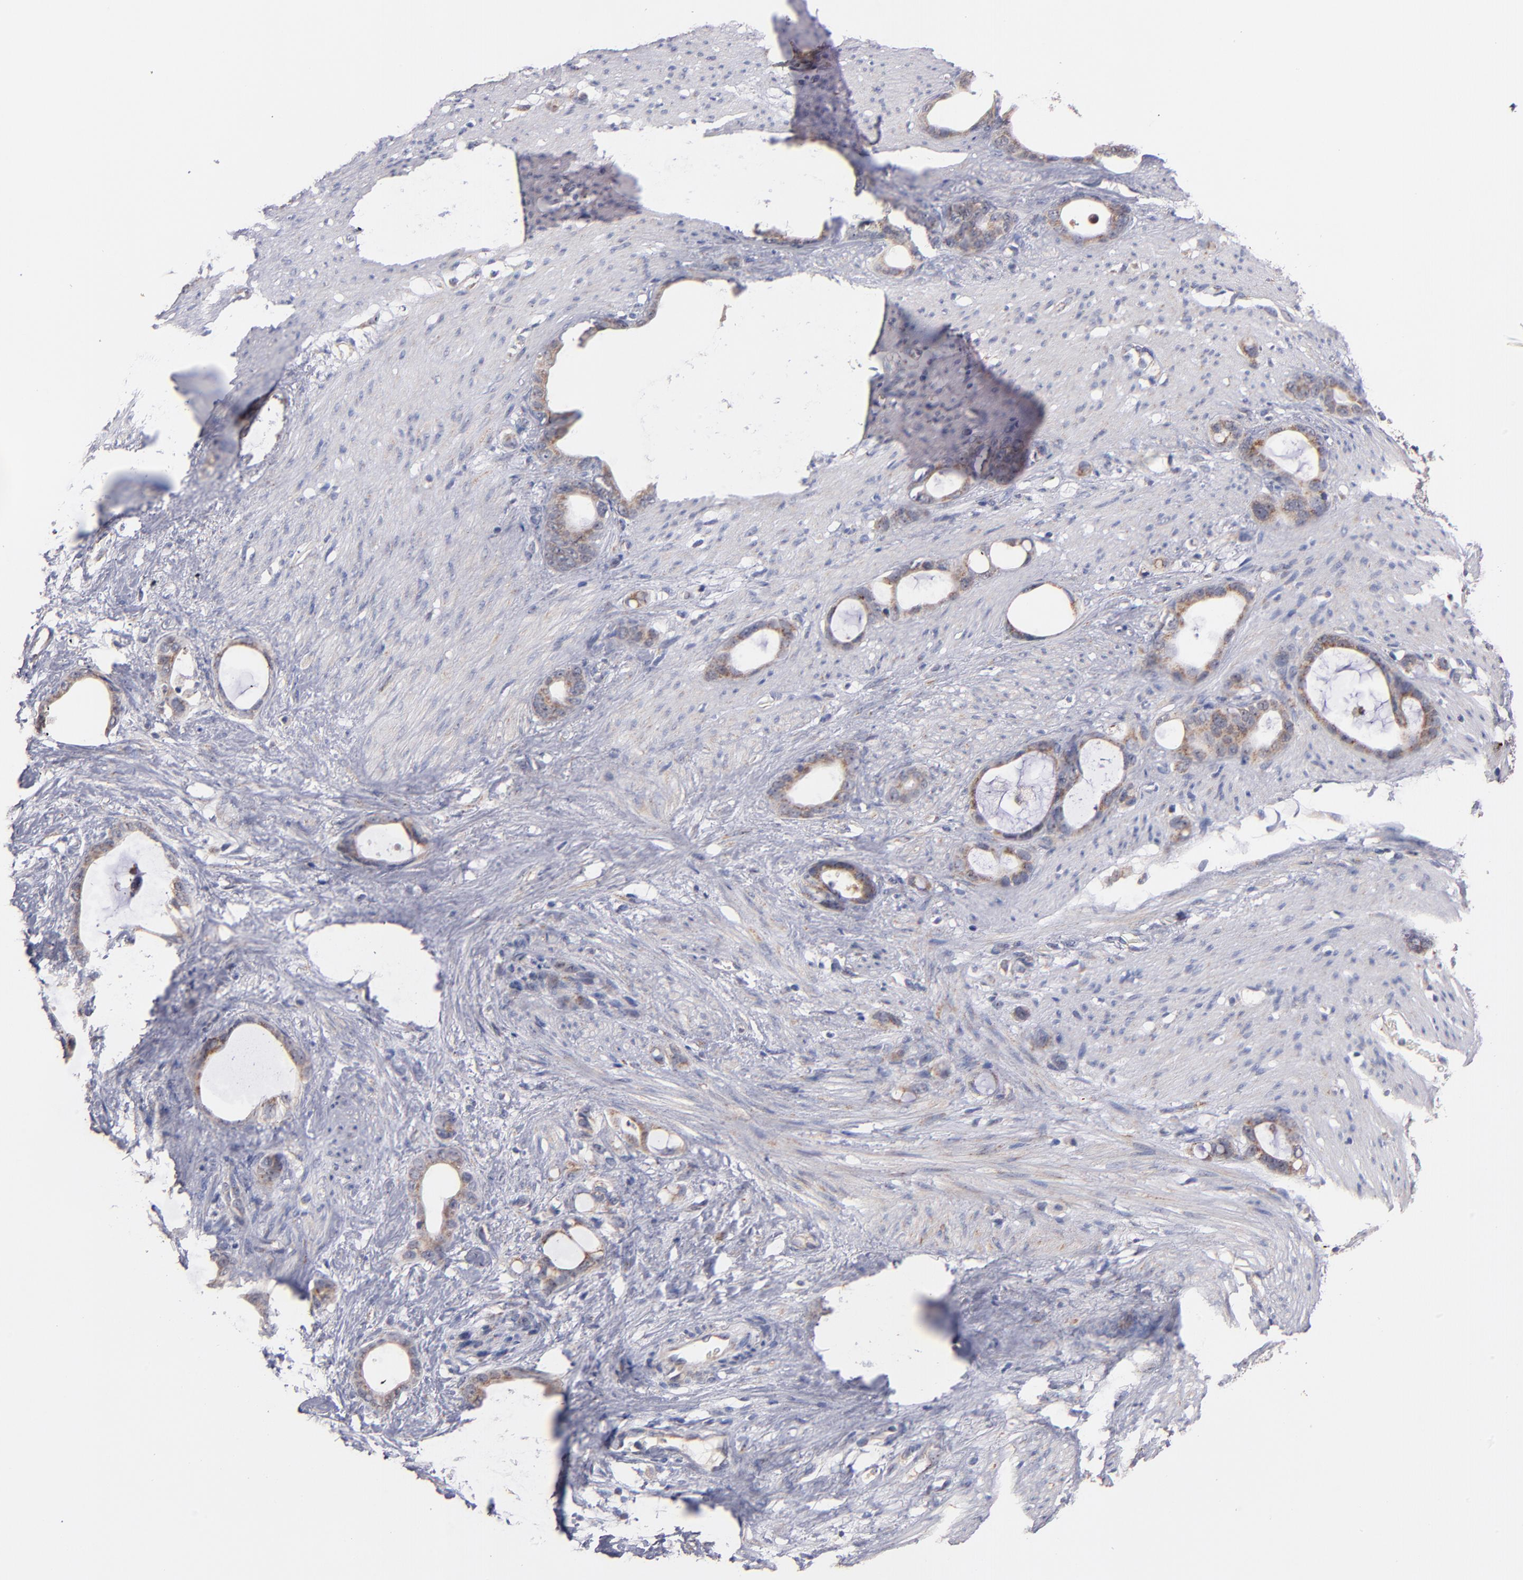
{"staining": {"intensity": "weak", "quantity": ">75%", "location": "cytoplasmic/membranous"}, "tissue": "stomach cancer", "cell_type": "Tumor cells", "image_type": "cancer", "snomed": [{"axis": "morphology", "description": "Adenocarcinoma, NOS"}, {"axis": "topography", "description": "Stomach"}], "caption": "Immunohistochemical staining of stomach adenocarcinoma exhibits weak cytoplasmic/membranous protein positivity in approximately >75% of tumor cells.", "gene": "DIABLO", "patient": {"sex": "female", "age": 75}}